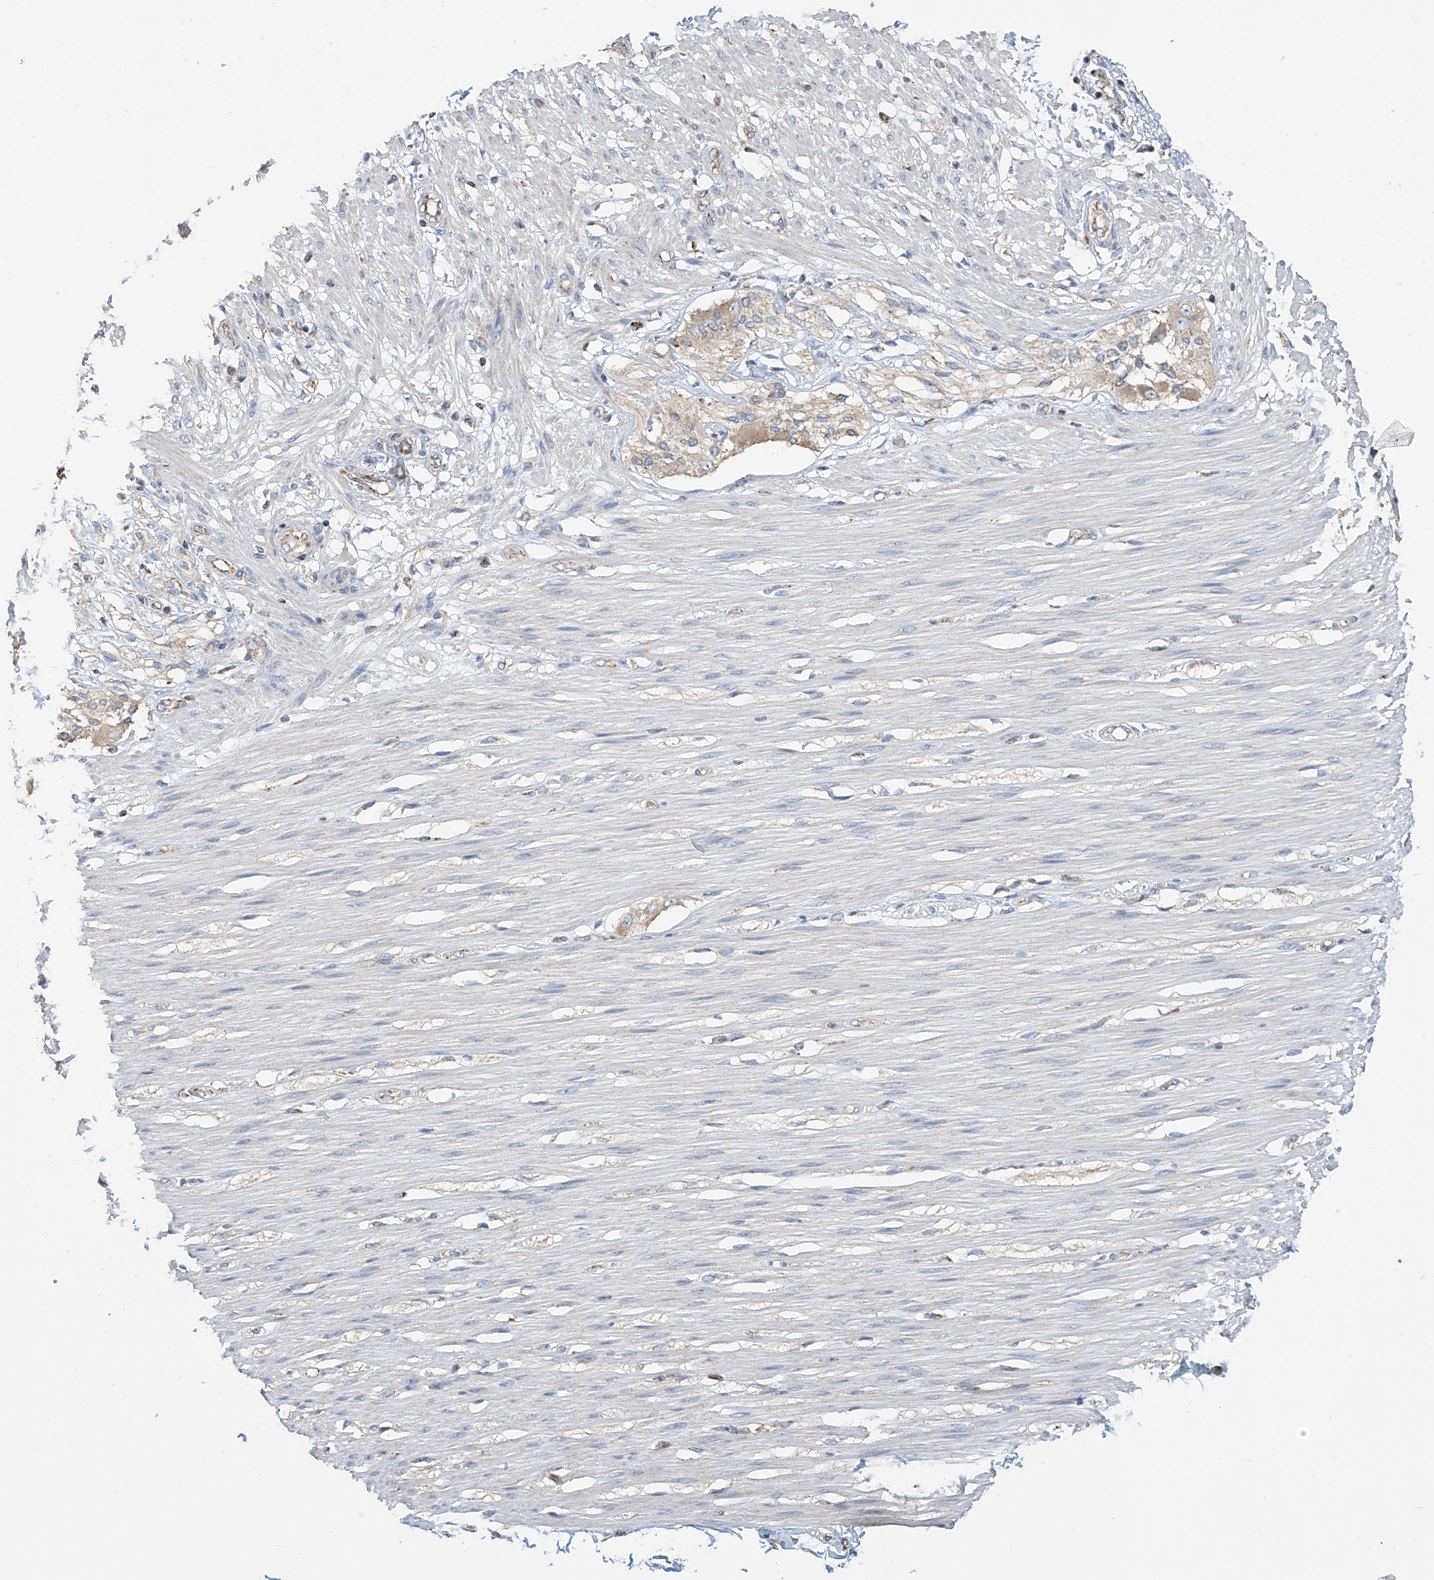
{"staining": {"intensity": "negative", "quantity": "none", "location": "none"}, "tissue": "smooth muscle", "cell_type": "Smooth muscle cells", "image_type": "normal", "snomed": [{"axis": "morphology", "description": "Normal tissue, NOS"}, {"axis": "morphology", "description": "Adenocarcinoma, NOS"}, {"axis": "topography", "description": "Colon"}, {"axis": "topography", "description": "Peripheral nerve tissue"}], "caption": "Immunohistochemical staining of benign smooth muscle displays no significant expression in smooth muscle cells. (Brightfield microscopy of DAB (3,3'-diaminobenzidine) immunohistochemistry at high magnification).", "gene": "PNPT1", "patient": {"sex": "male", "age": 14}}